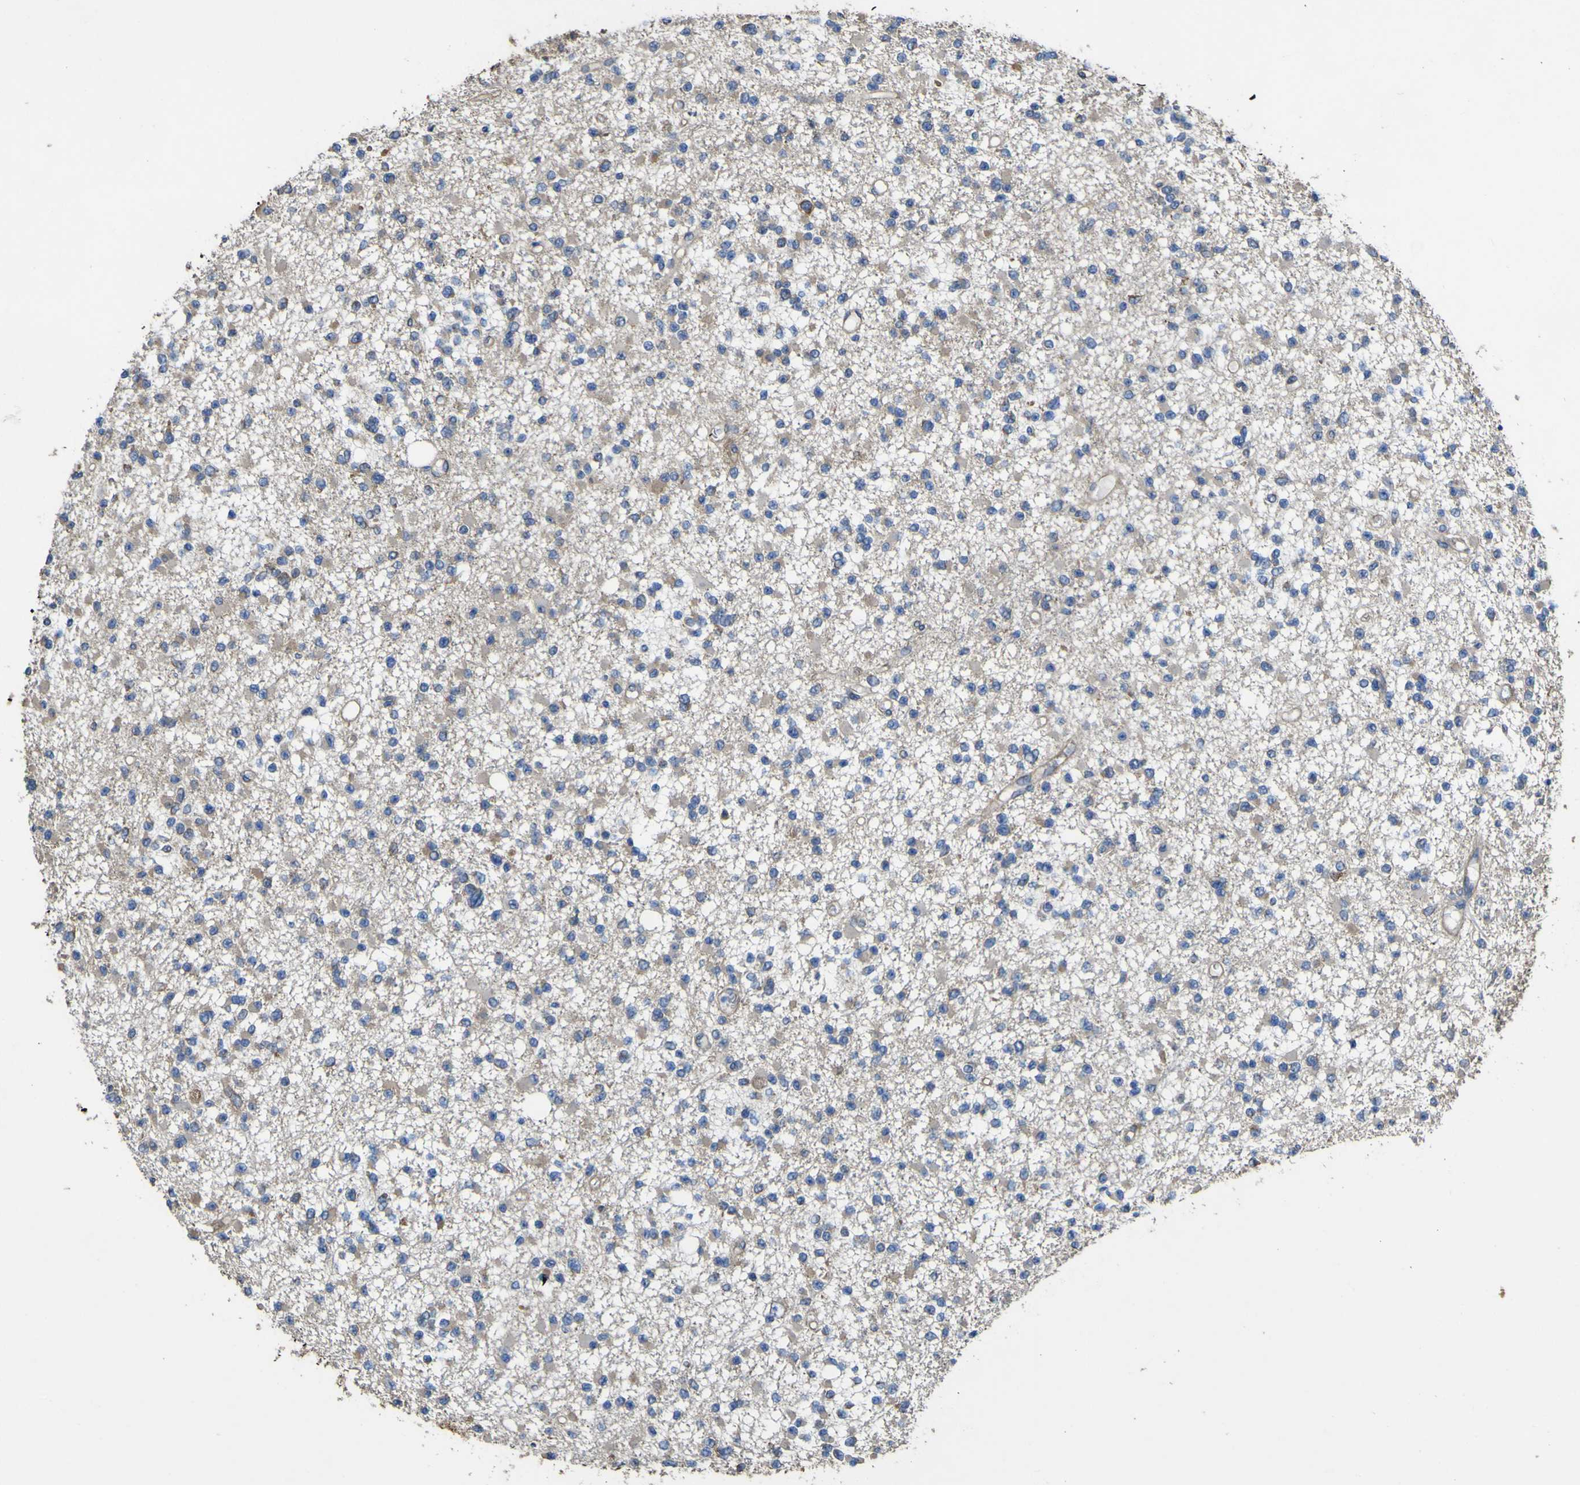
{"staining": {"intensity": "weak", "quantity": ">75%", "location": "cytoplasmic/membranous"}, "tissue": "glioma", "cell_type": "Tumor cells", "image_type": "cancer", "snomed": [{"axis": "morphology", "description": "Glioma, malignant, High grade"}, {"axis": "topography", "description": "Brain"}], "caption": "A brown stain labels weak cytoplasmic/membranous staining of a protein in human malignant glioma (high-grade) tumor cells.", "gene": "TNFSF15", "patient": {"sex": "male", "age": 69}}